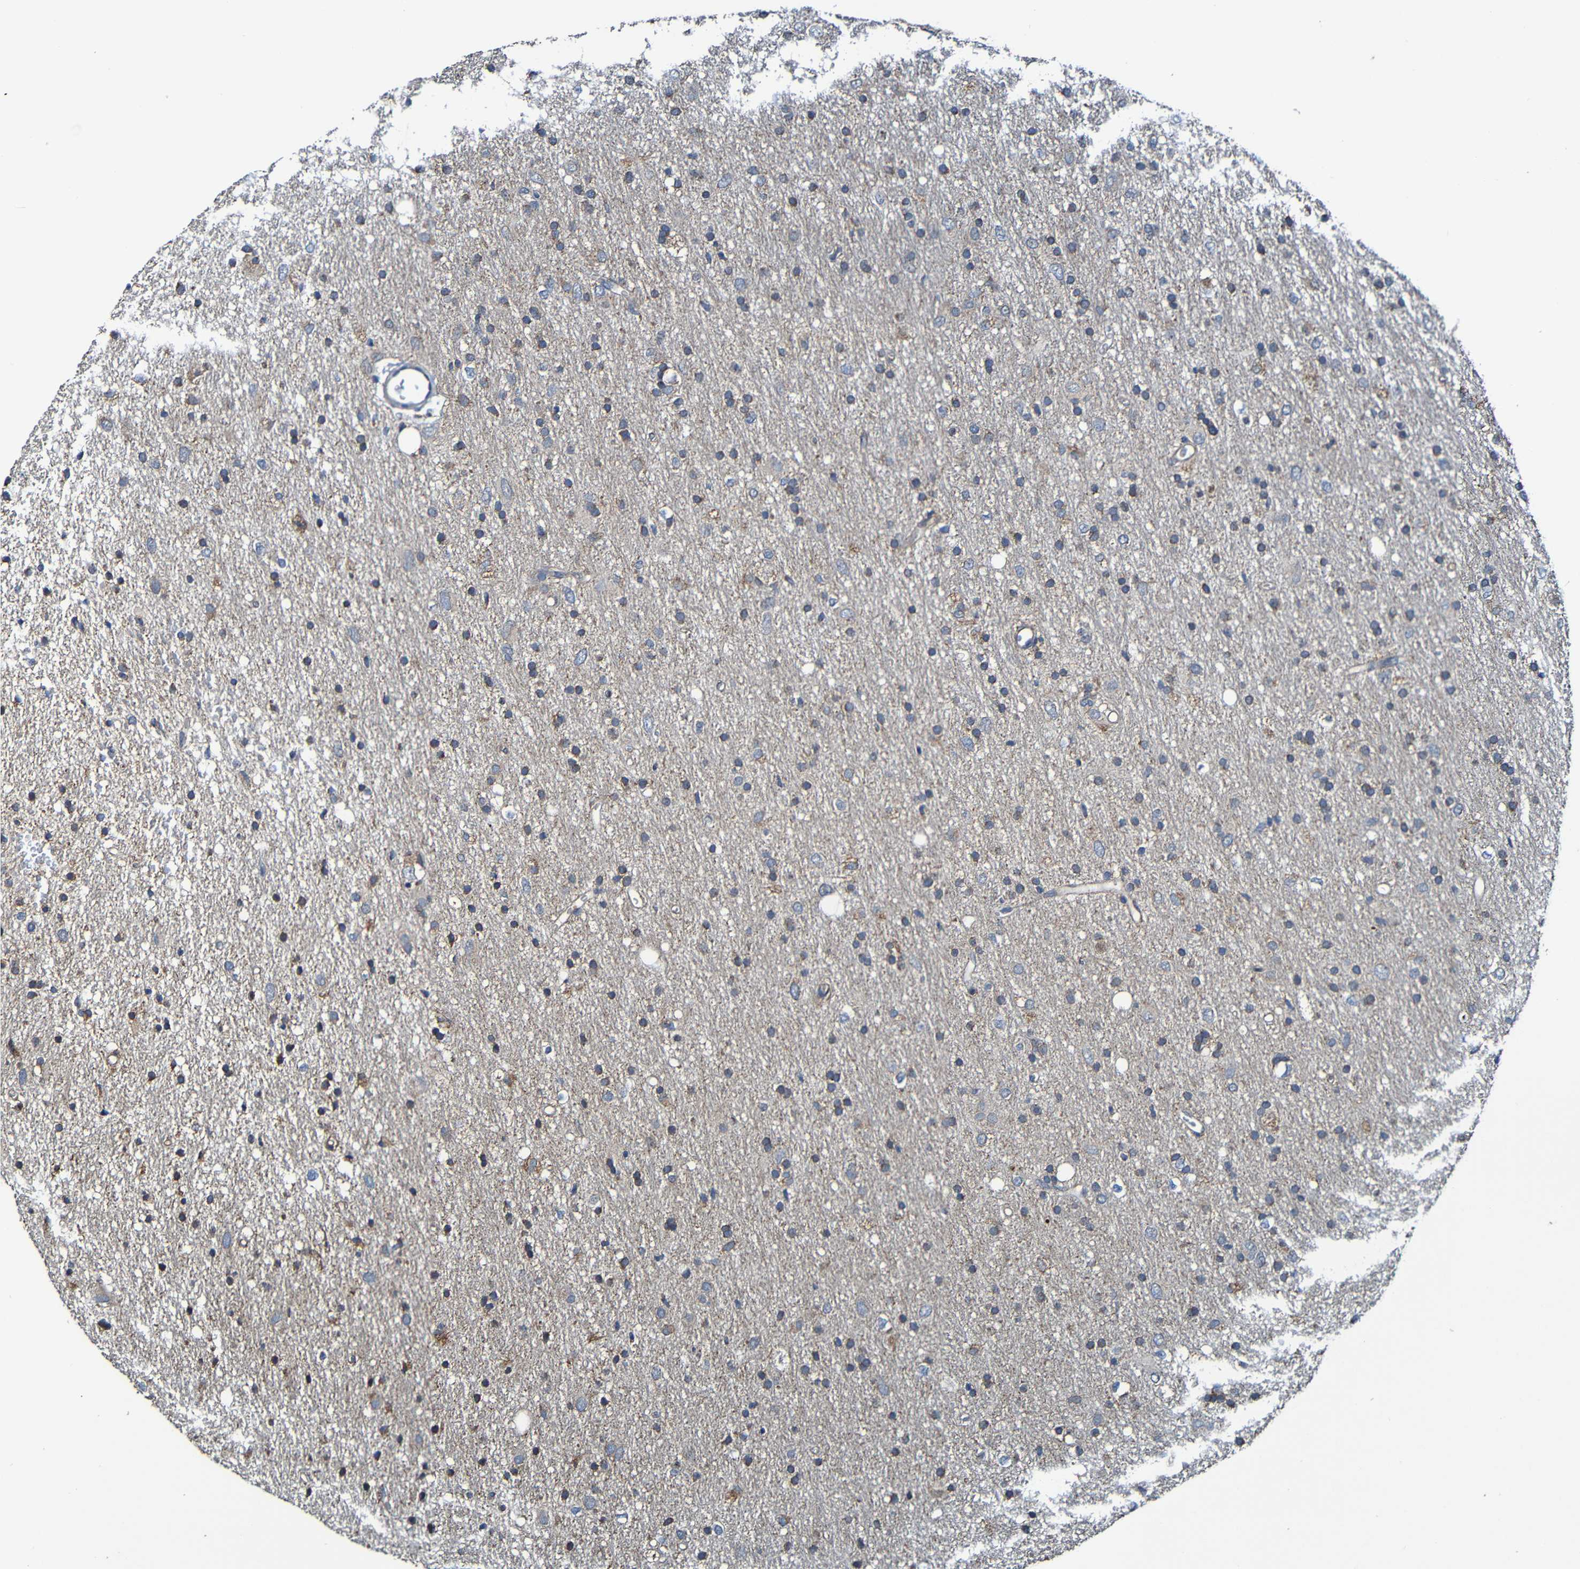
{"staining": {"intensity": "moderate", "quantity": "25%-75%", "location": "cytoplasmic/membranous"}, "tissue": "glioma", "cell_type": "Tumor cells", "image_type": "cancer", "snomed": [{"axis": "morphology", "description": "Glioma, malignant, Low grade"}, {"axis": "topography", "description": "Brain"}], "caption": "IHC photomicrograph of glioma stained for a protein (brown), which demonstrates medium levels of moderate cytoplasmic/membranous expression in approximately 25%-75% of tumor cells.", "gene": "ADAM15", "patient": {"sex": "male", "age": 77}}